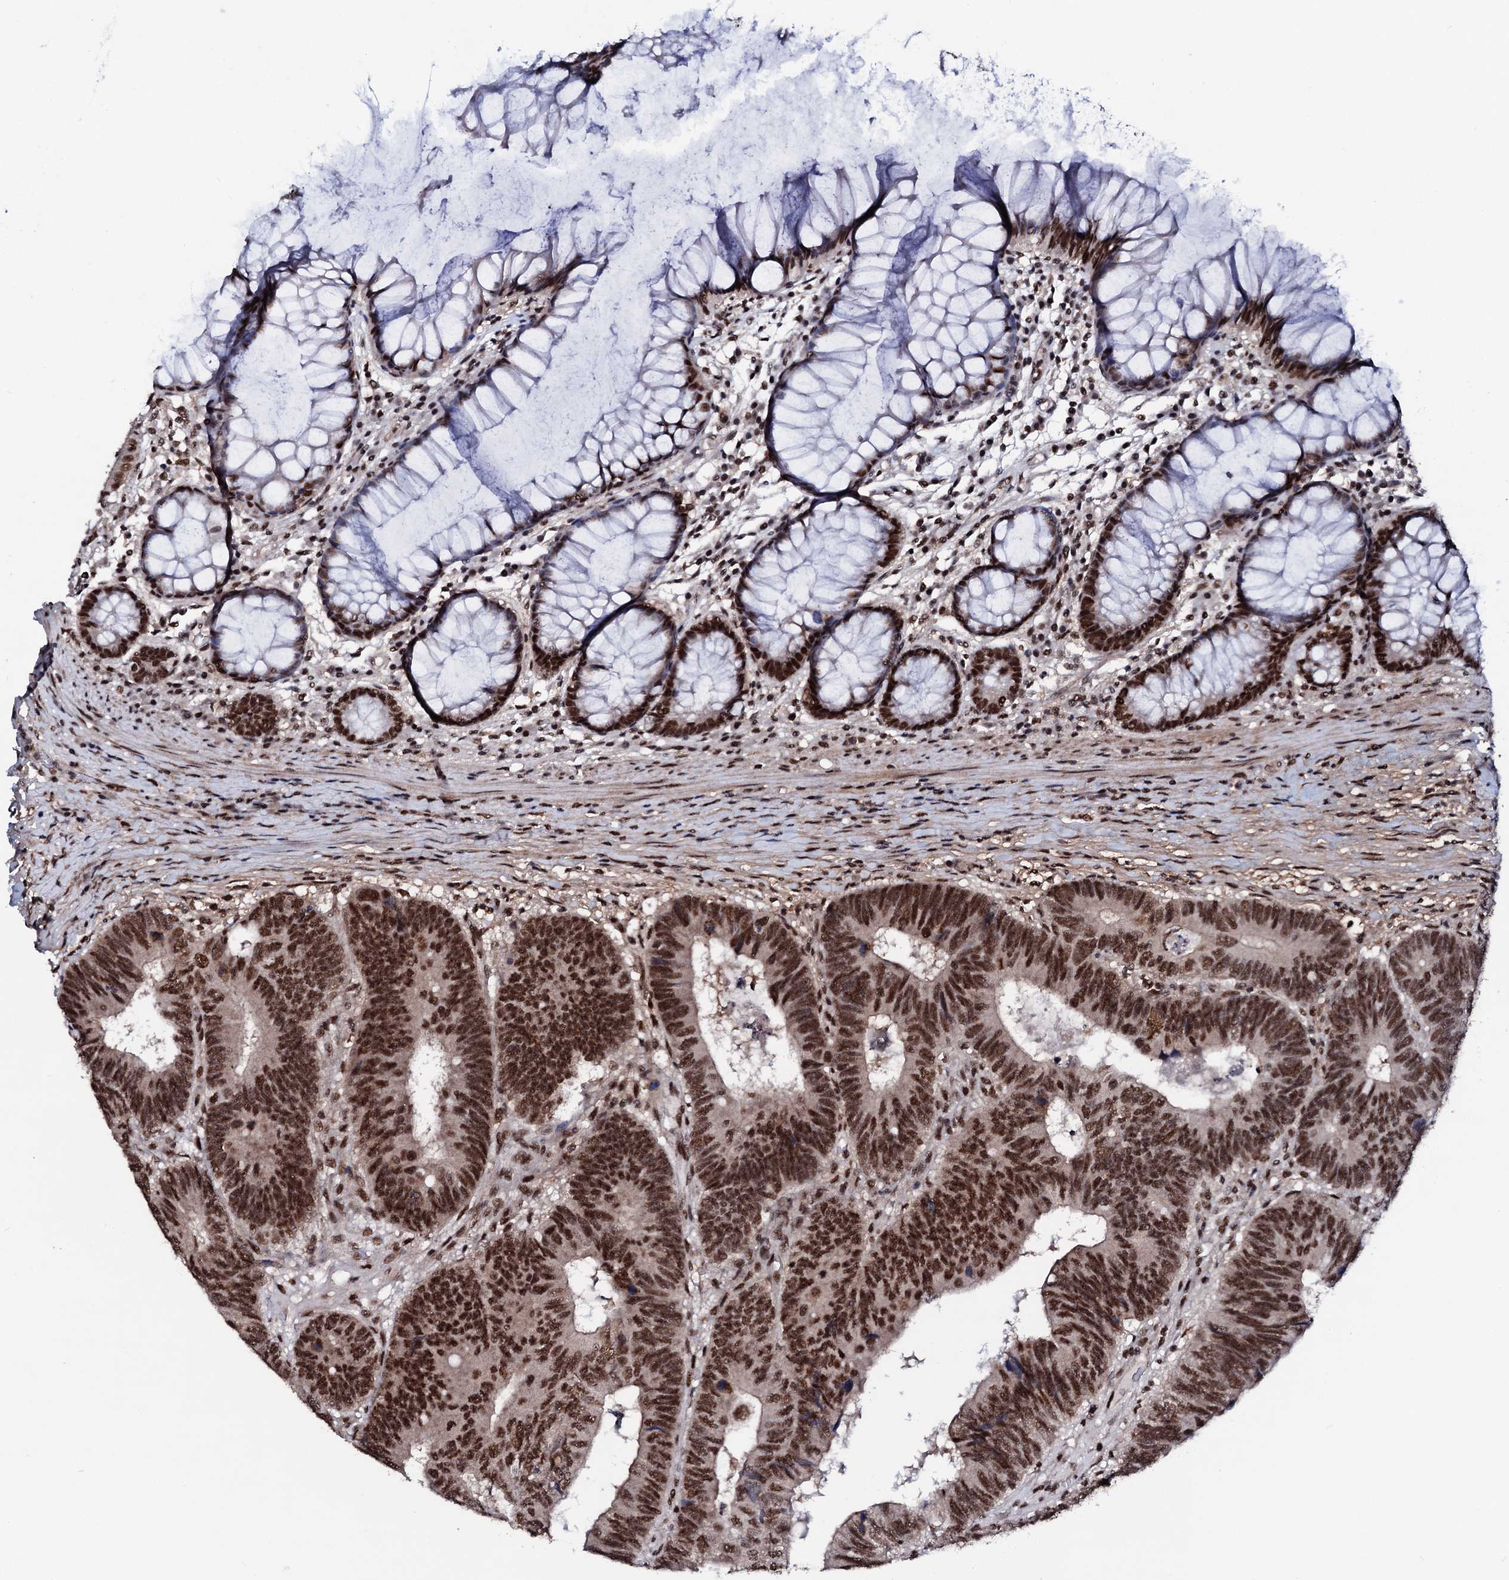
{"staining": {"intensity": "strong", "quantity": ">75%", "location": "nuclear"}, "tissue": "colorectal cancer", "cell_type": "Tumor cells", "image_type": "cancer", "snomed": [{"axis": "morphology", "description": "Adenocarcinoma, NOS"}, {"axis": "topography", "description": "Colon"}], "caption": "Colorectal adenocarcinoma stained with a brown dye displays strong nuclear positive expression in approximately >75% of tumor cells.", "gene": "PRPF18", "patient": {"sex": "female", "age": 67}}